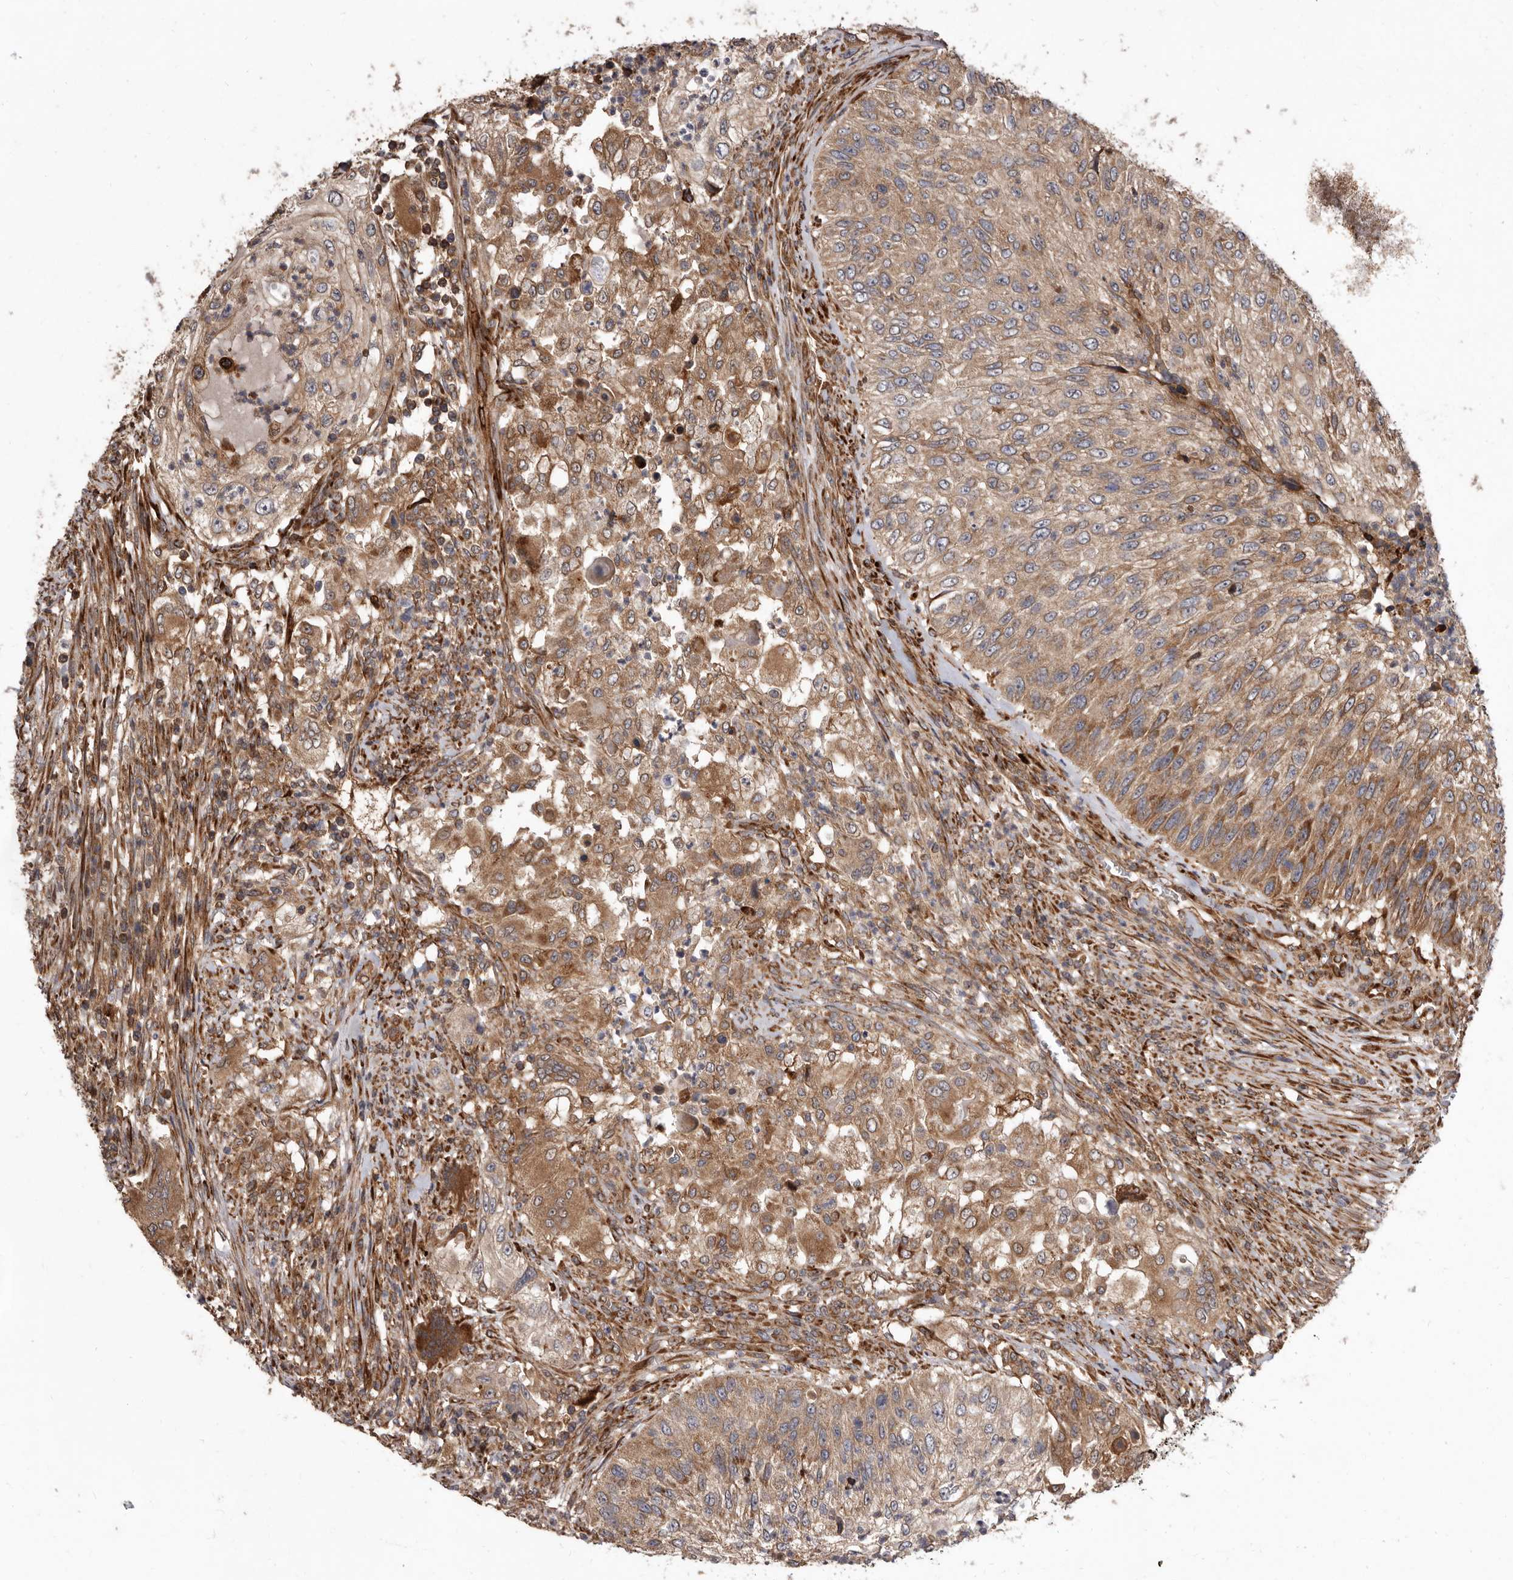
{"staining": {"intensity": "moderate", "quantity": ">75%", "location": "cytoplasmic/membranous"}, "tissue": "urothelial cancer", "cell_type": "Tumor cells", "image_type": "cancer", "snomed": [{"axis": "morphology", "description": "Urothelial carcinoma, High grade"}, {"axis": "topography", "description": "Urinary bladder"}], "caption": "This image displays urothelial carcinoma (high-grade) stained with immunohistochemistry (IHC) to label a protein in brown. The cytoplasmic/membranous of tumor cells show moderate positivity for the protein. Nuclei are counter-stained blue.", "gene": "FLAD1", "patient": {"sex": "female", "age": 60}}